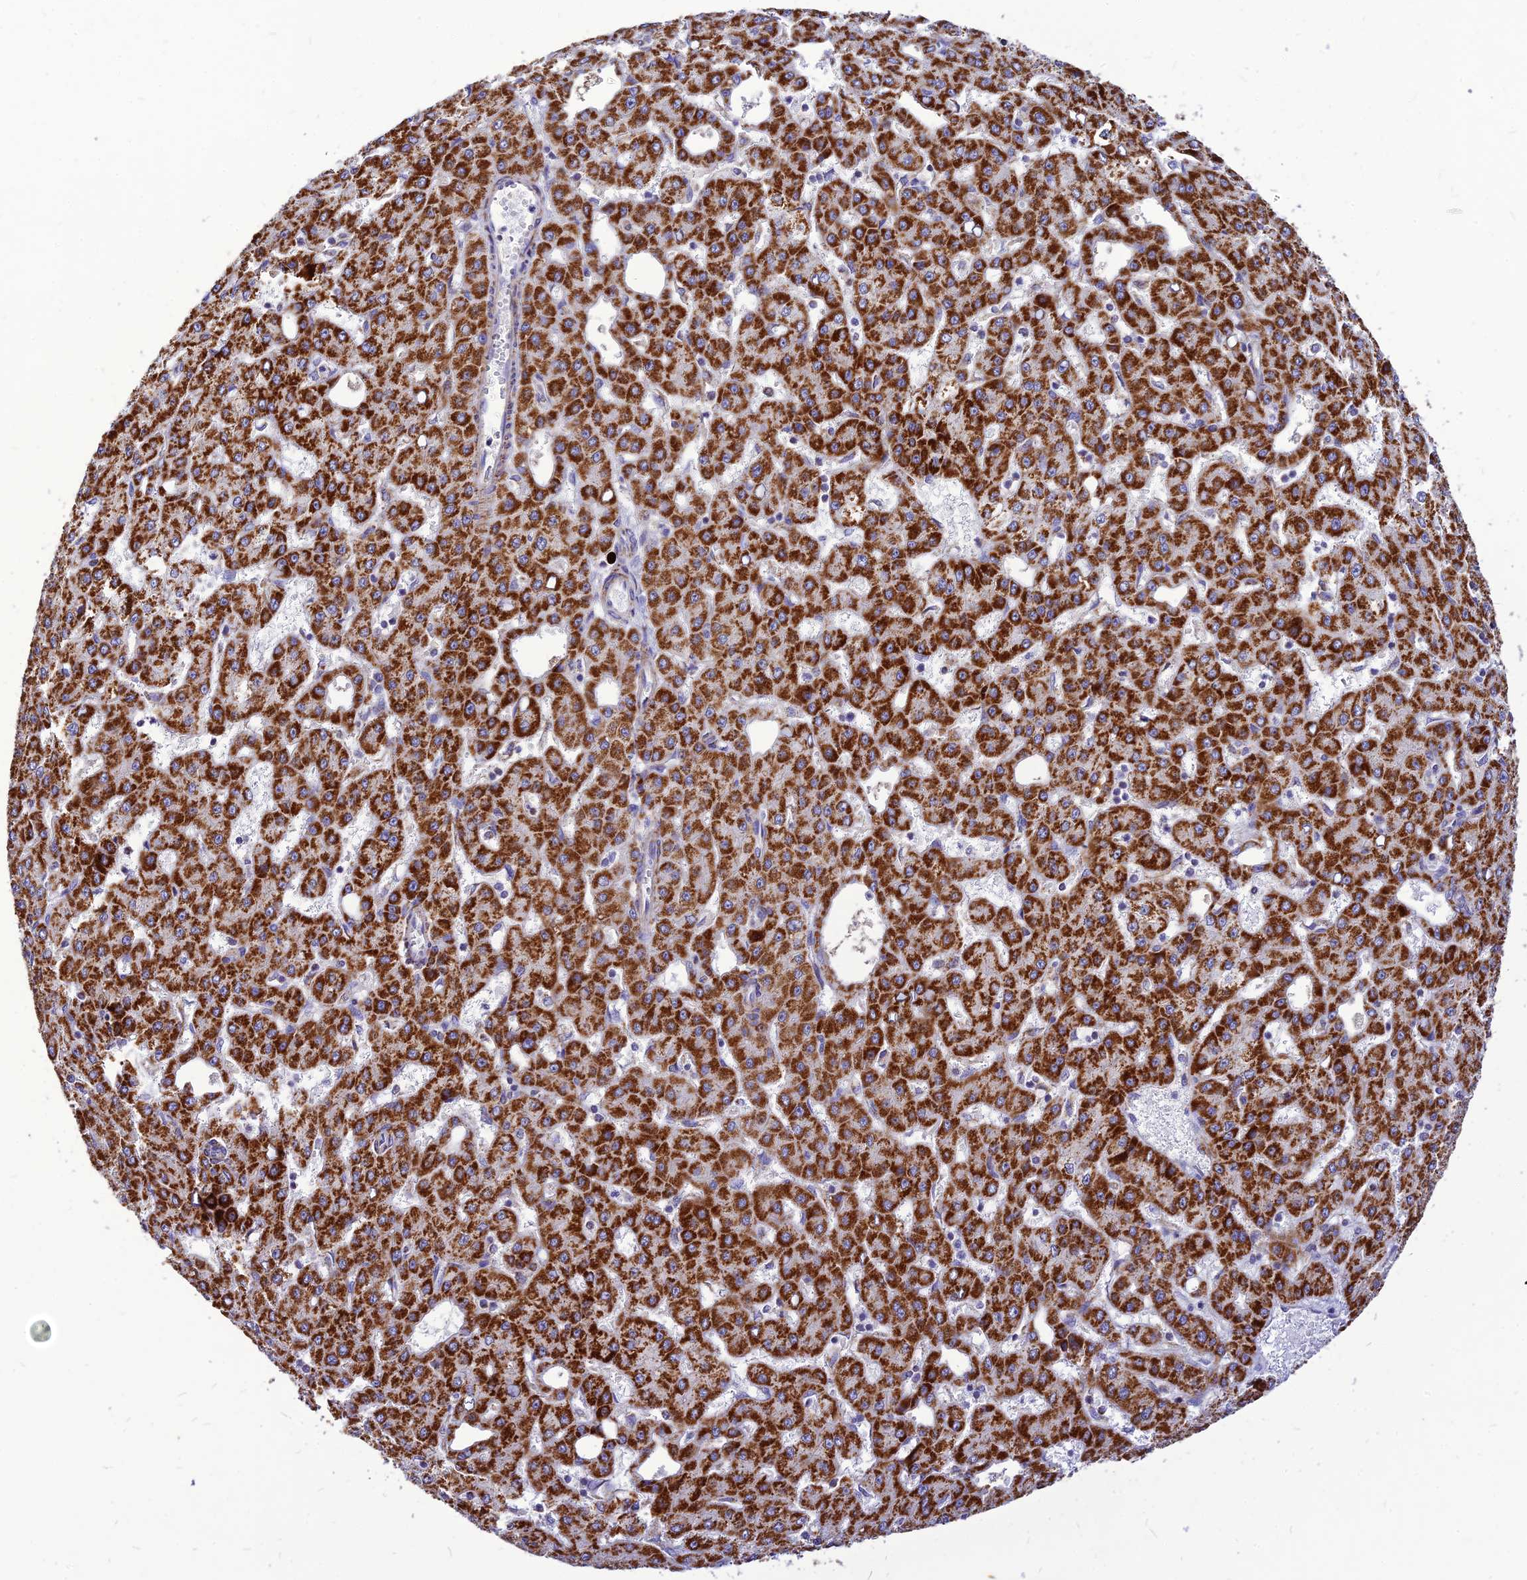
{"staining": {"intensity": "strong", "quantity": ">75%", "location": "cytoplasmic/membranous"}, "tissue": "liver cancer", "cell_type": "Tumor cells", "image_type": "cancer", "snomed": [{"axis": "morphology", "description": "Carcinoma, Hepatocellular, NOS"}, {"axis": "topography", "description": "Liver"}], "caption": "Tumor cells demonstrate strong cytoplasmic/membranous staining in about >75% of cells in liver hepatocellular carcinoma.", "gene": "ECI1", "patient": {"sex": "male", "age": 47}}